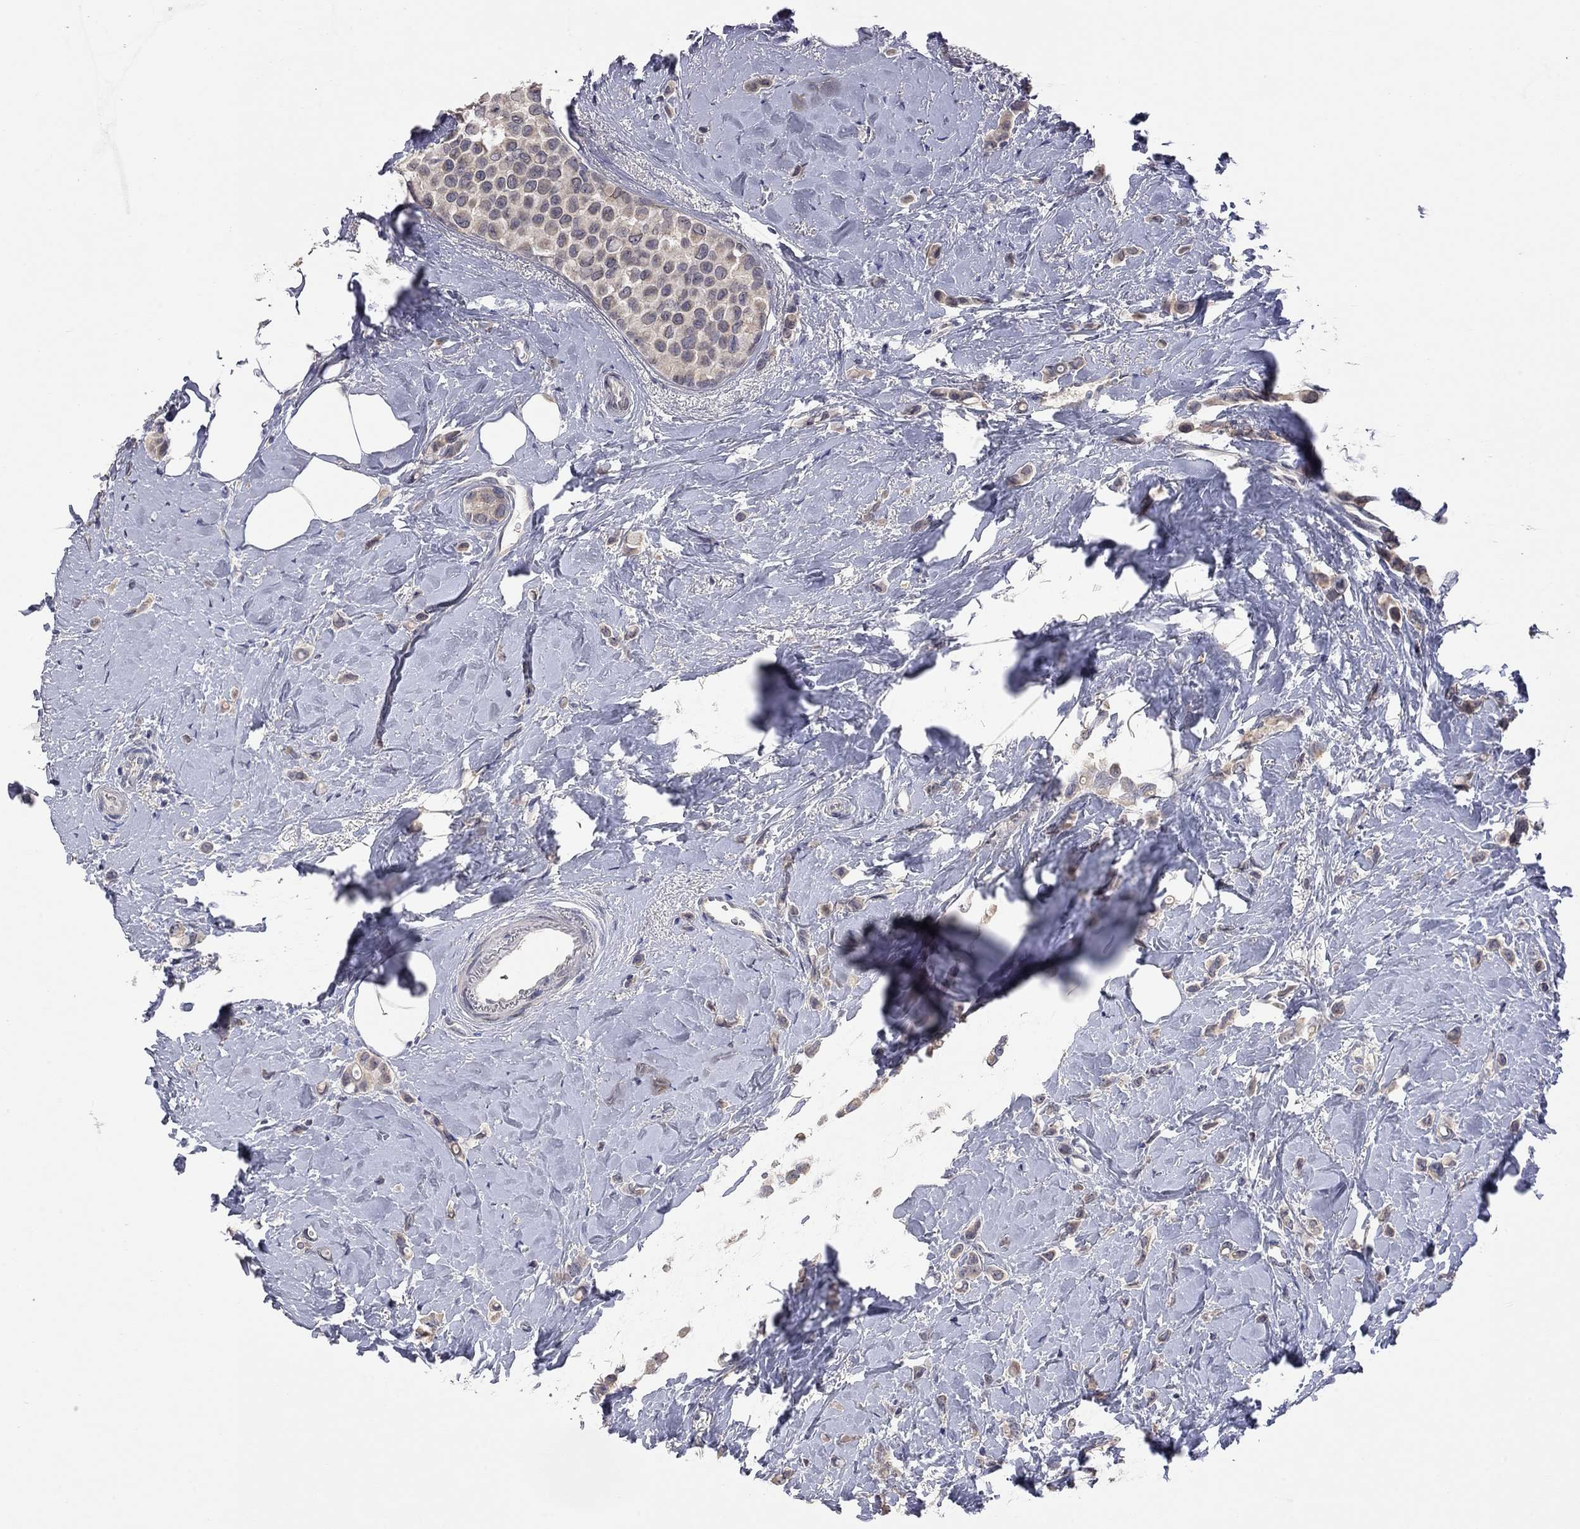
{"staining": {"intensity": "weak", "quantity": "25%-75%", "location": "cytoplasmic/membranous"}, "tissue": "breast cancer", "cell_type": "Tumor cells", "image_type": "cancer", "snomed": [{"axis": "morphology", "description": "Lobular carcinoma"}, {"axis": "topography", "description": "Breast"}], "caption": "DAB immunohistochemical staining of human breast cancer (lobular carcinoma) reveals weak cytoplasmic/membranous protein expression in about 25%-75% of tumor cells.", "gene": "FABP12", "patient": {"sex": "female", "age": 66}}